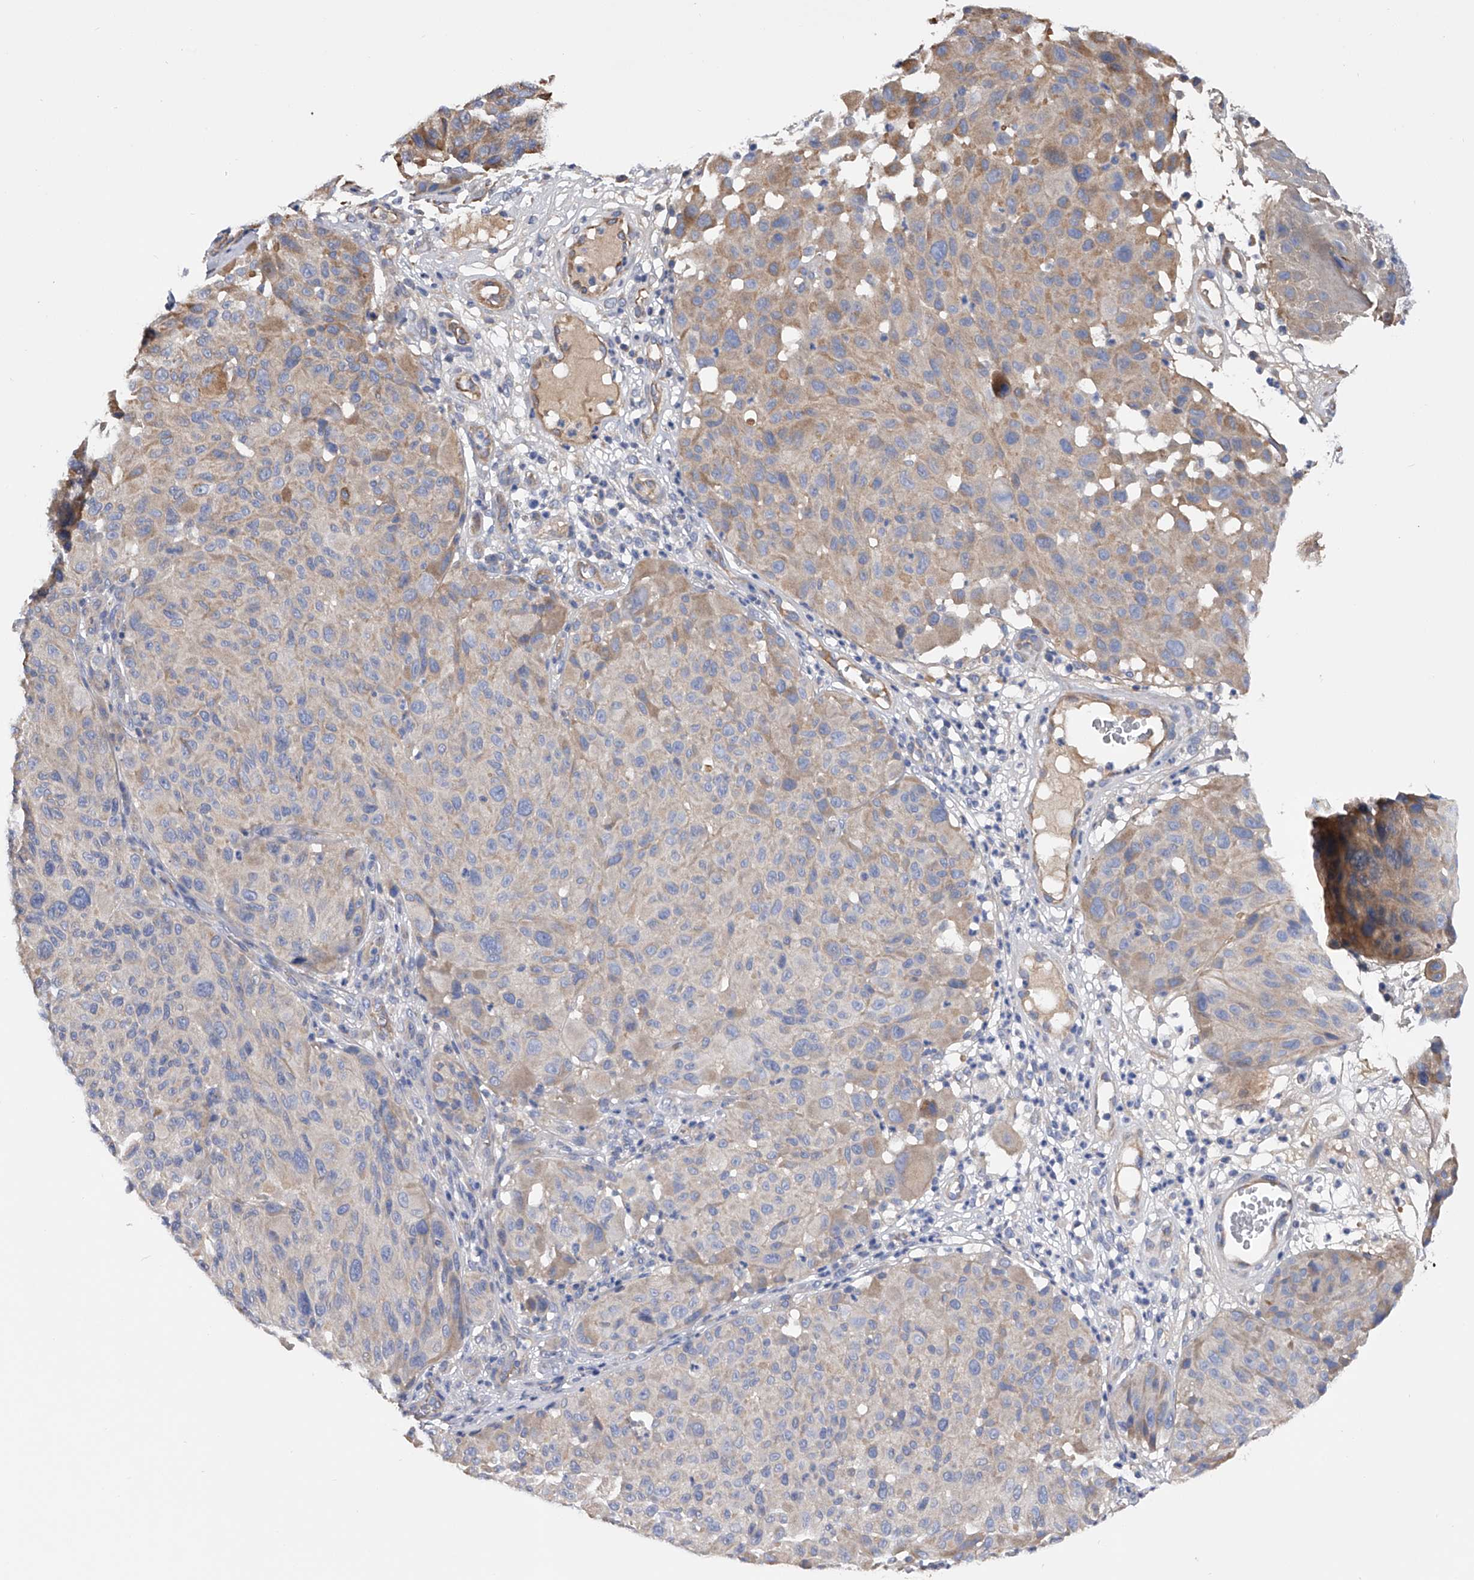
{"staining": {"intensity": "negative", "quantity": "none", "location": "none"}, "tissue": "melanoma", "cell_type": "Tumor cells", "image_type": "cancer", "snomed": [{"axis": "morphology", "description": "Malignant melanoma, NOS"}, {"axis": "topography", "description": "Skin"}], "caption": "Malignant melanoma was stained to show a protein in brown. There is no significant expression in tumor cells.", "gene": "RWDD2A", "patient": {"sex": "male", "age": 83}}